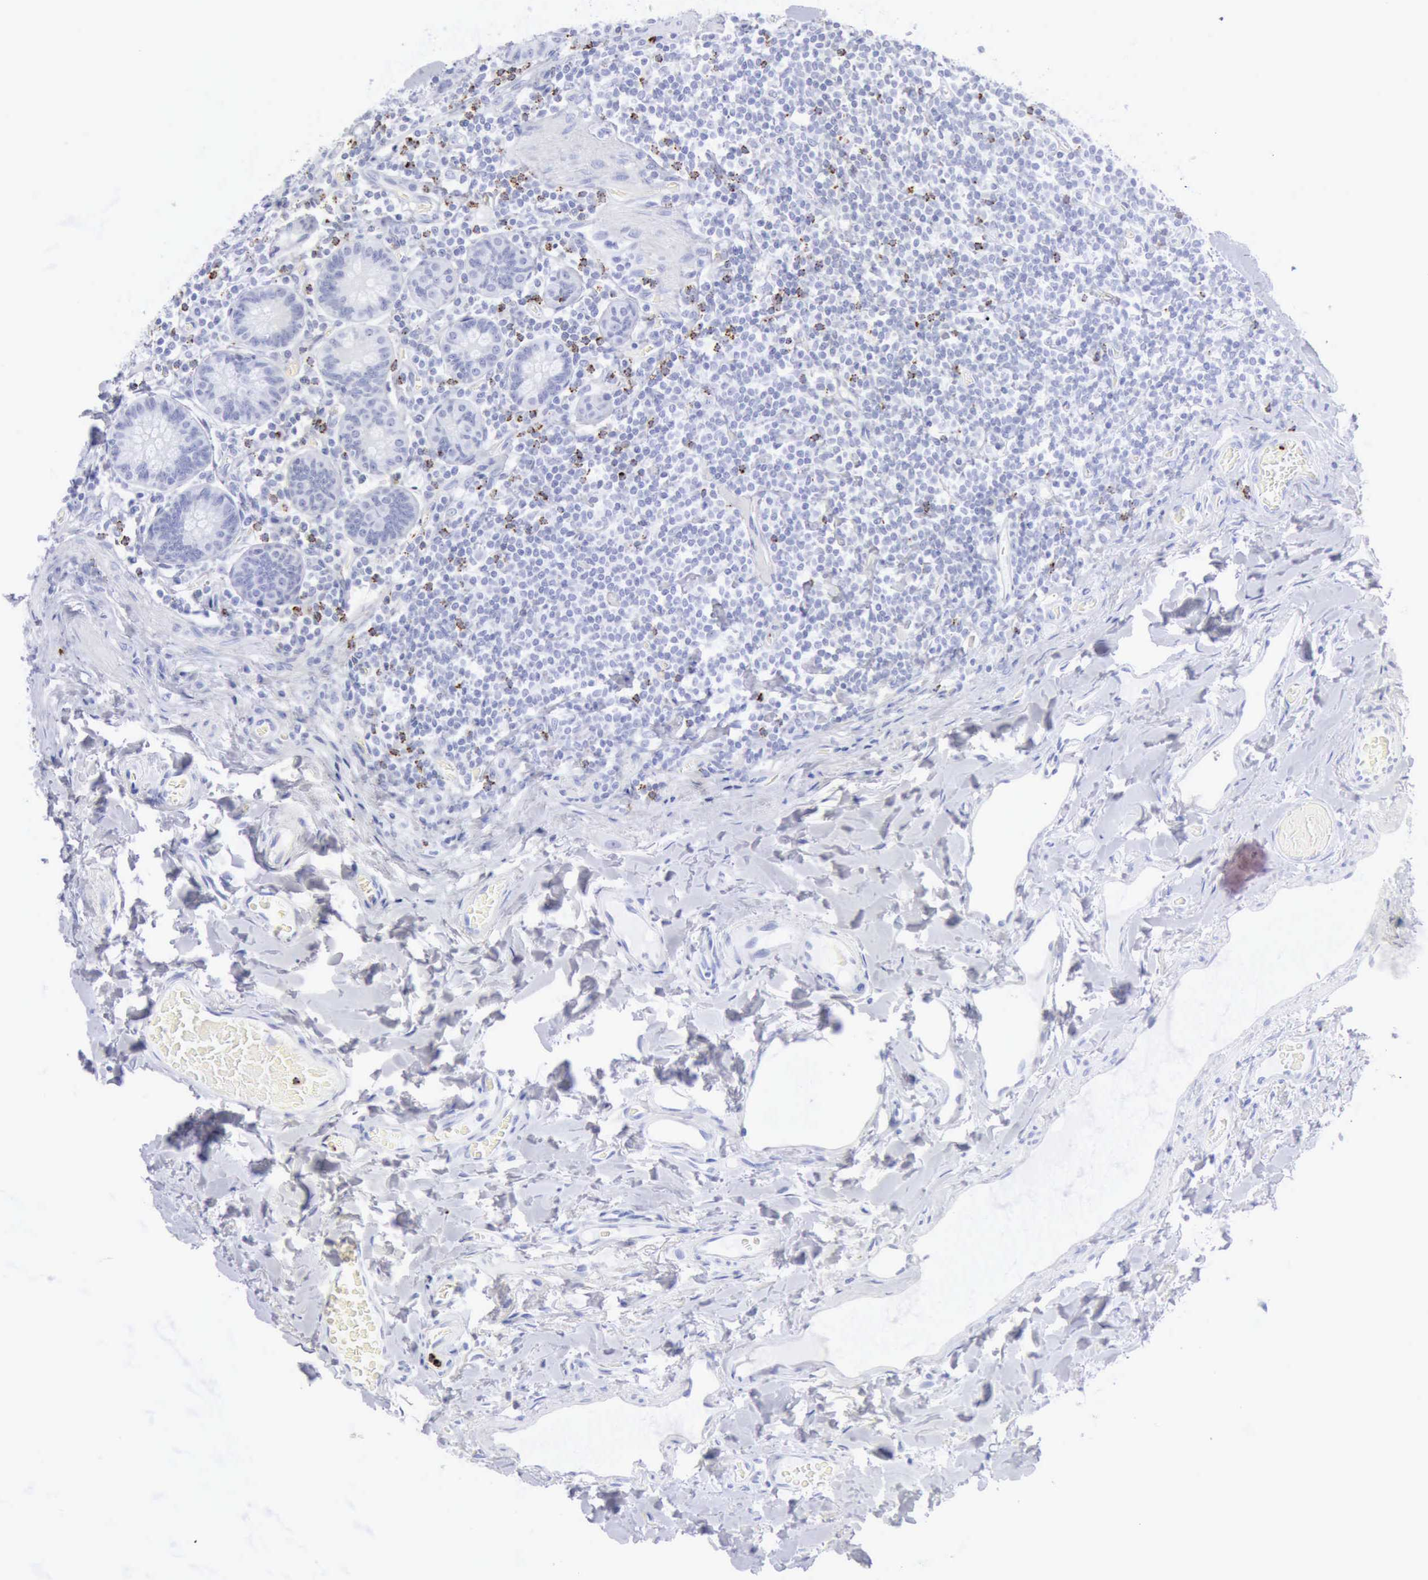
{"staining": {"intensity": "negative", "quantity": "none", "location": "none"}, "tissue": "duodenum", "cell_type": "Glandular cells", "image_type": "normal", "snomed": [{"axis": "morphology", "description": "Normal tissue, NOS"}, {"axis": "topography", "description": "Duodenum"}], "caption": "Immunohistochemical staining of normal human duodenum demonstrates no significant expression in glandular cells.", "gene": "GZMB", "patient": {"sex": "male", "age": 66}}